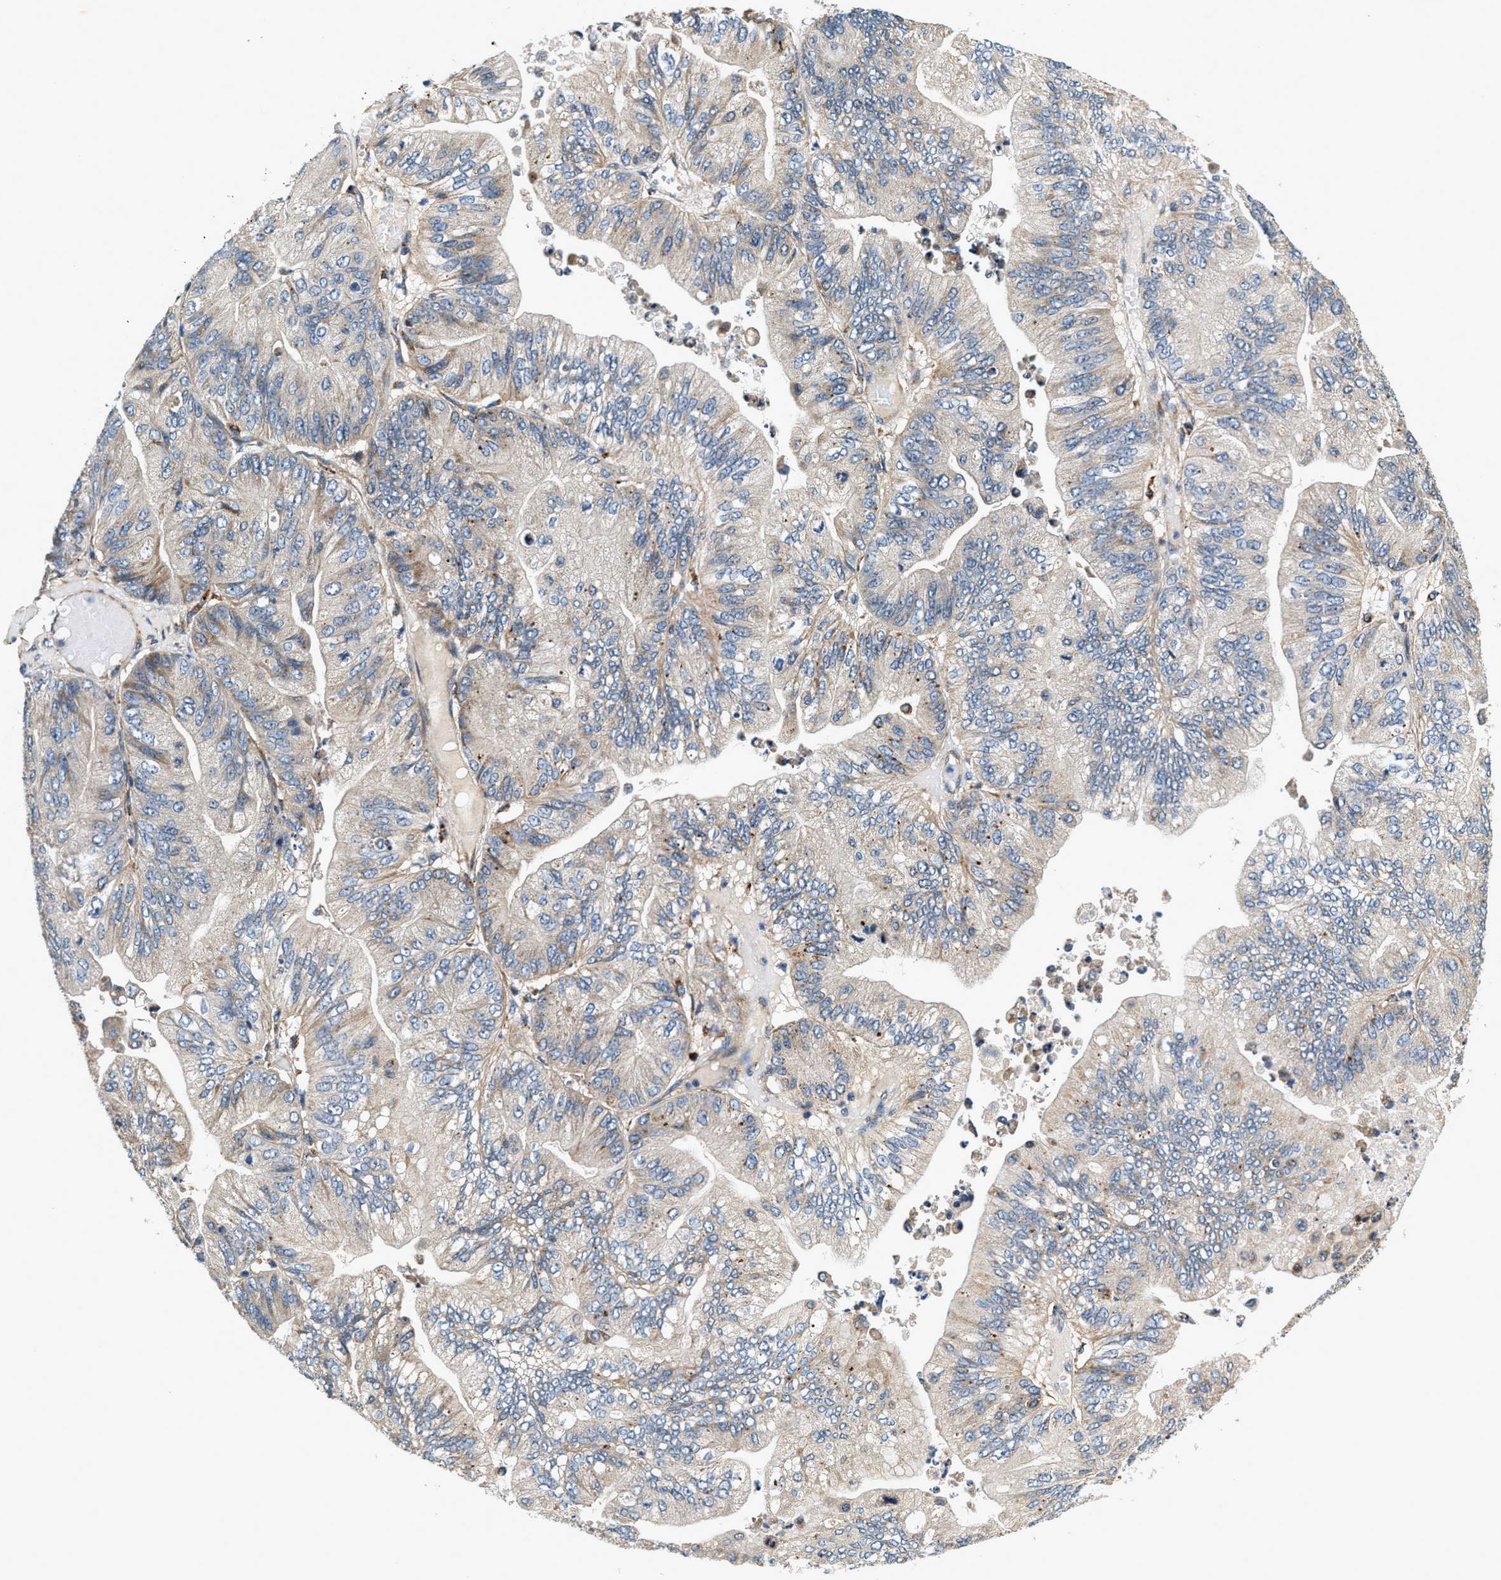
{"staining": {"intensity": "weak", "quantity": ">75%", "location": "cytoplasmic/membranous"}, "tissue": "ovarian cancer", "cell_type": "Tumor cells", "image_type": "cancer", "snomed": [{"axis": "morphology", "description": "Cystadenocarcinoma, mucinous, NOS"}, {"axis": "topography", "description": "Ovary"}], "caption": "Protein positivity by IHC reveals weak cytoplasmic/membranous staining in about >75% of tumor cells in ovarian cancer (mucinous cystadenocarcinoma).", "gene": "DUSP10", "patient": {"sex": "female", "age": 61}}